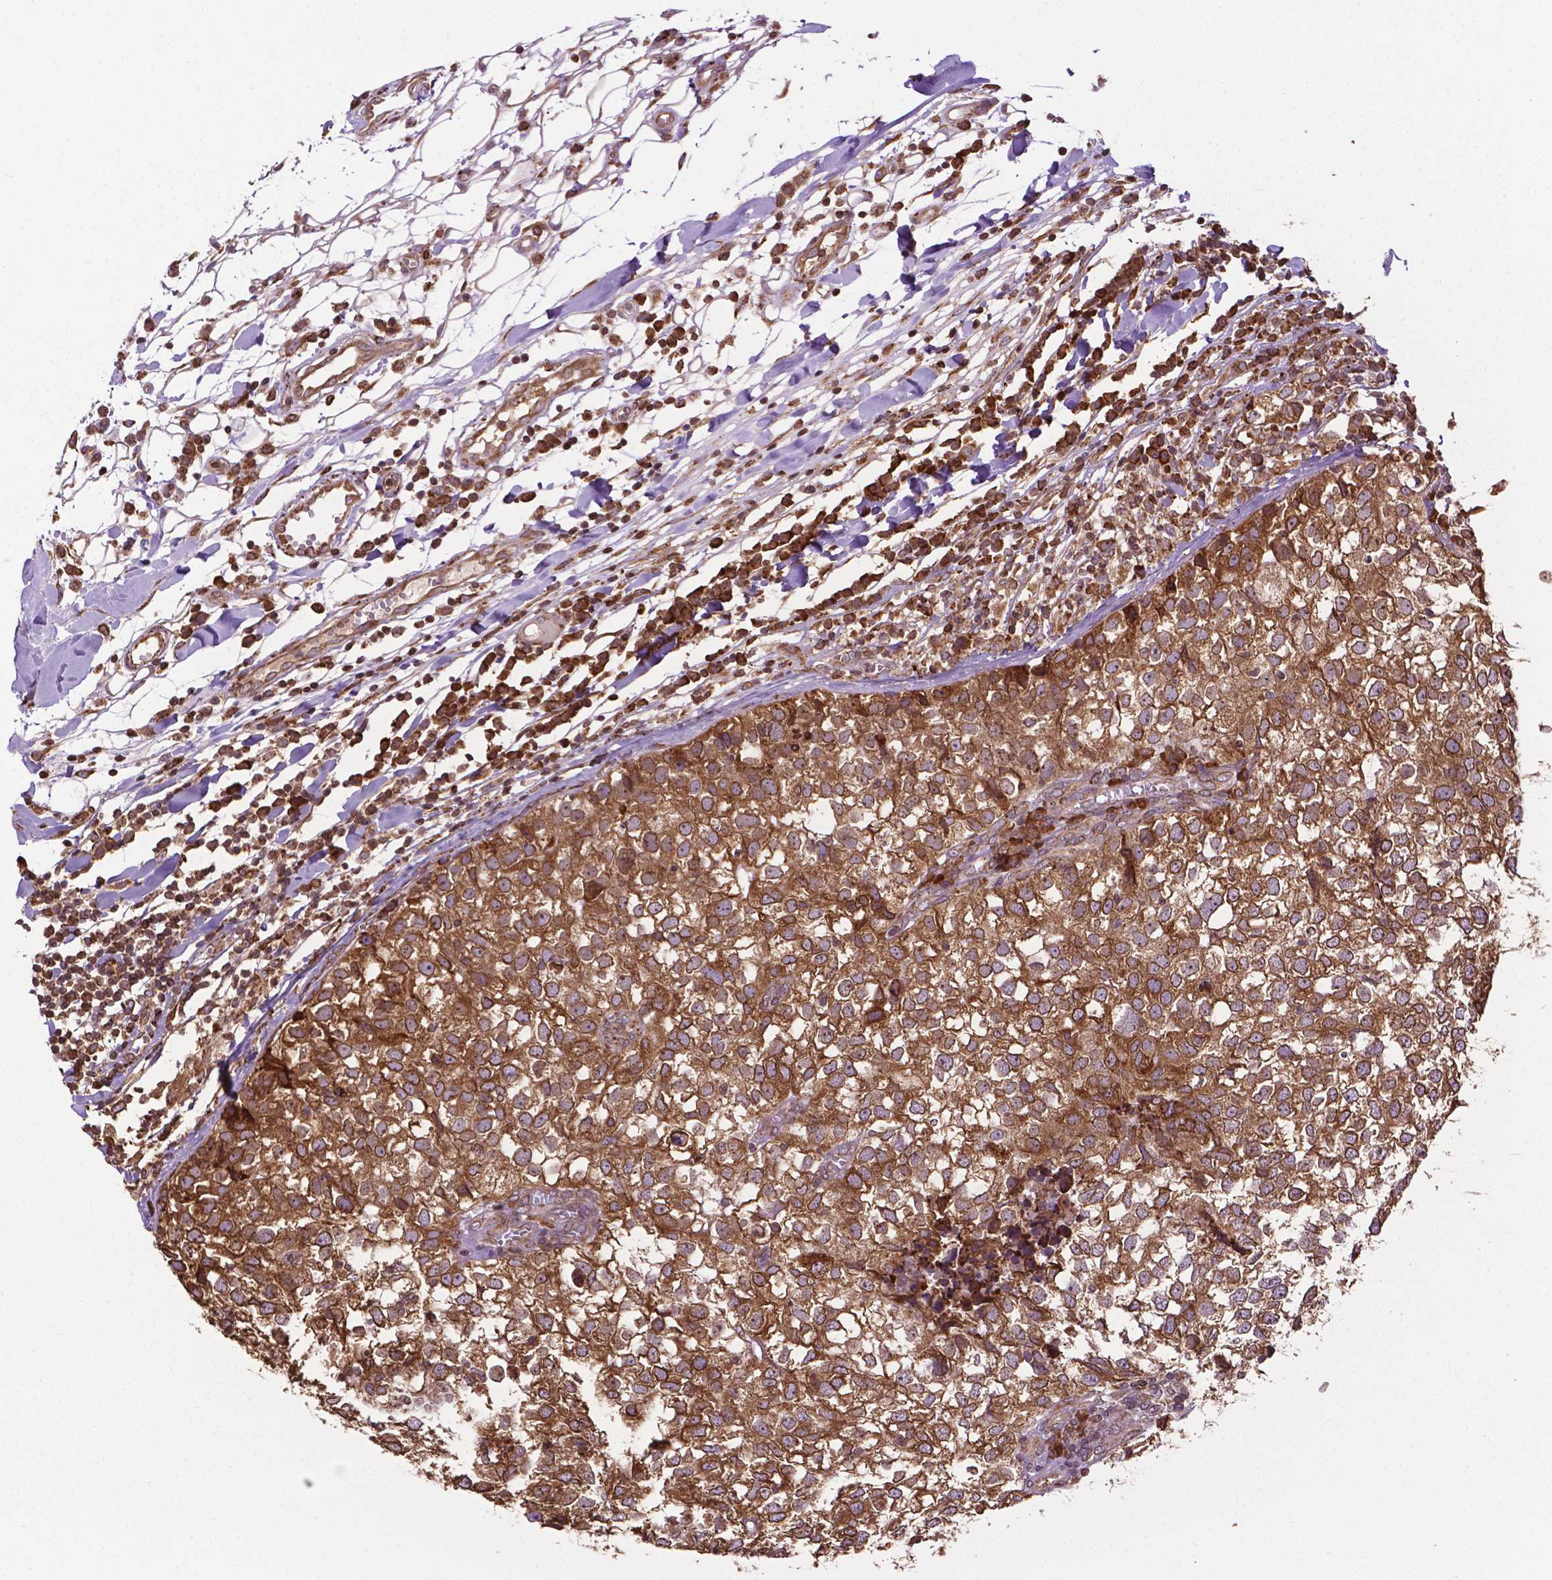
{"staining": {"intensity": "moderate", "quantity": ">75%", "location": "cytoplasmic/membranous,nuclear"}, "tissue": "breast cancer", "cell_type": "Tumor cells", "image_type": "cancer", "snomed": [{"axis": "morphology", "description": "Duct carcinoma"}, {"axis": "topography", "description": "Breast"}], "caption": "Protein expression analysis of human breast cancer reveals moderate cytoplasmic/membranous and nuclear staining in about >75% of tumor cells.", "gene": "GANAB", "patient": {"sex": "female", "age": 30}}